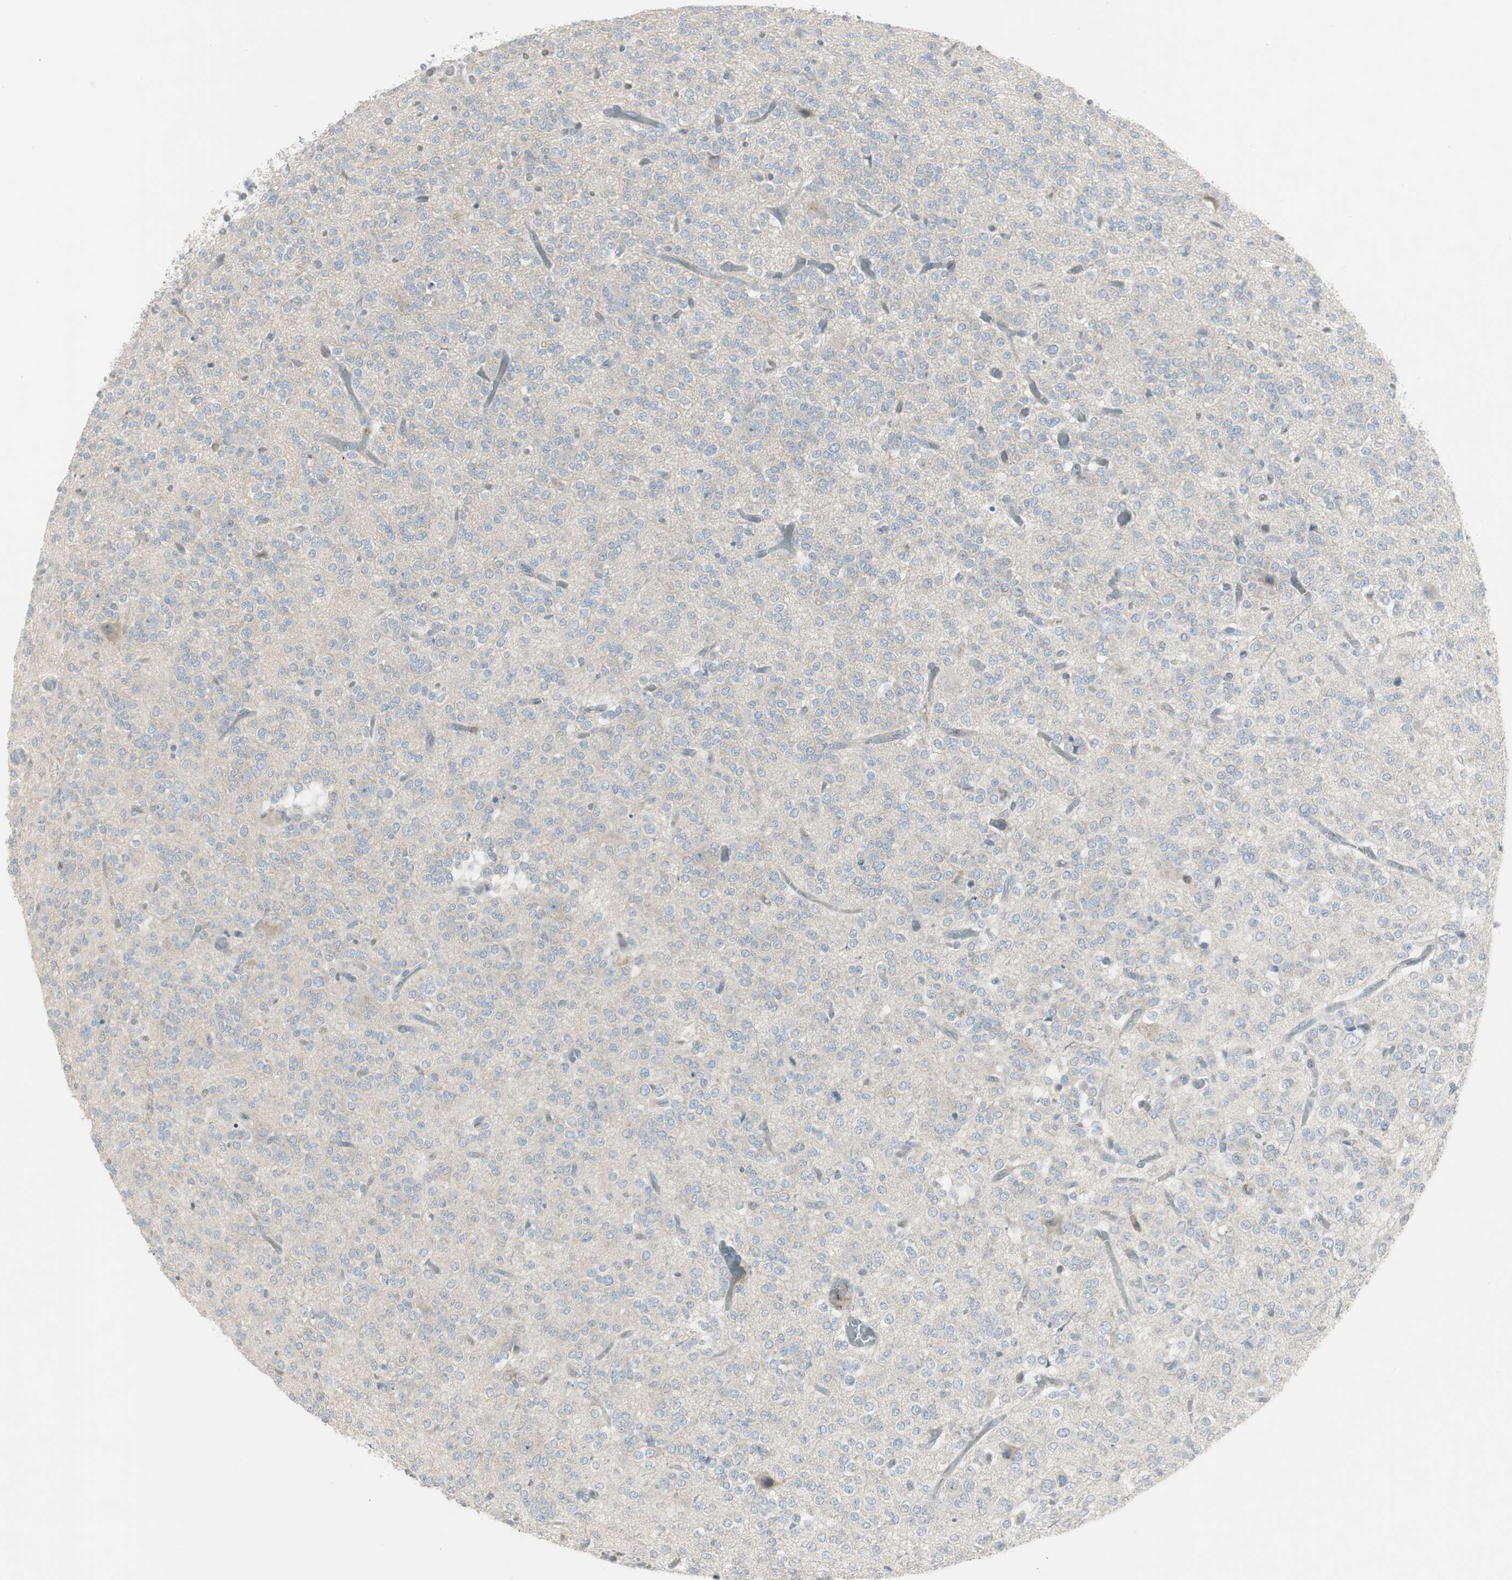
{"staining": {"intensity": "negative", "quantity": "none", "location": "none"}, "tissue": "glioma", "cell_type": "Tumor cells", "image_type": "cancer", "snomed": [{"axis": "morphology", "description": "Glioma, malignant, Low grade"}, {"axis": "topography", "description": "Brain"}], "caption": "Micrograph shows no significant protein positivity in tumor cells of low-grade glioma (malignant). (Stains: DAB (3,3'-diaminobenzidine) immunohistochemistry with hematoxylin counter stain, Microscopy: brightfield microscopy at high magnification).", "gene": "MAP4K4", "patient": {"sex": "male", "age": 38}}